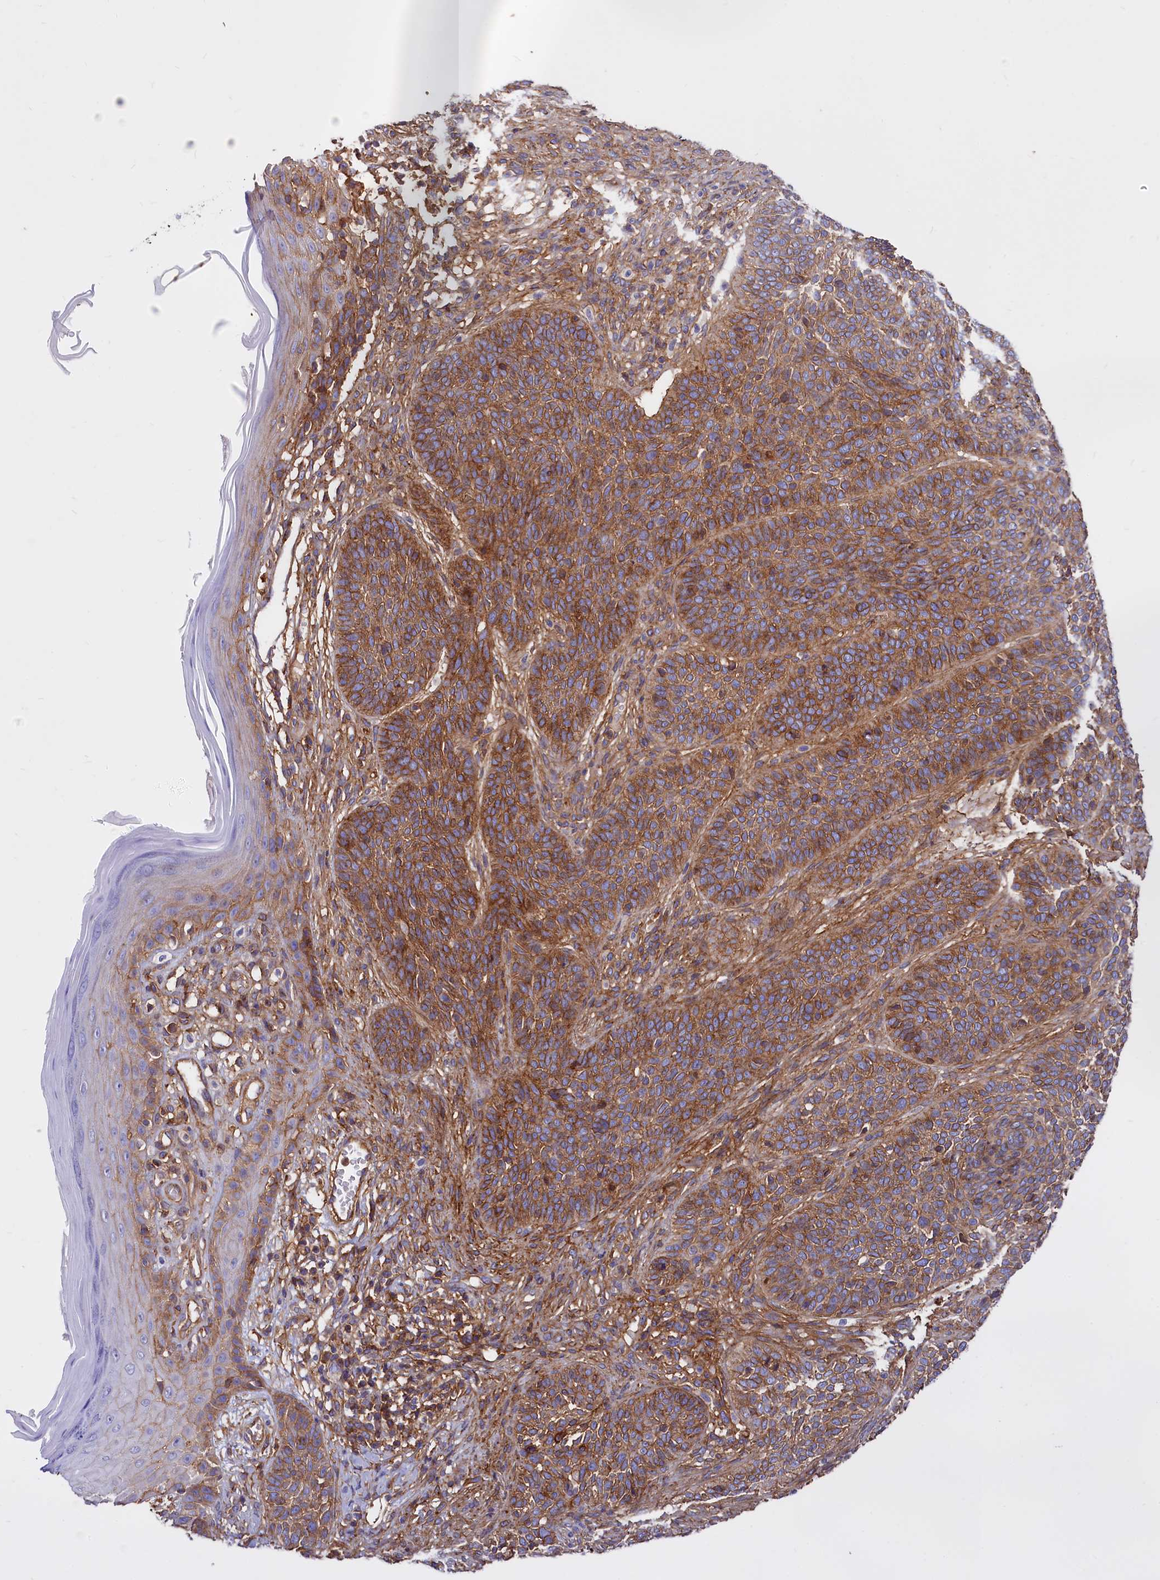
{"staining": {"intensity": "moderate", "quantity": ">75%", "location": "cytoplasmic/membranous"}, "tissue": "skin cancer", "cell_type": "Tumor cells", "image_type": "cancer", "snomed": [{"axis": "morphology", "description": "Basal cell carcinoma"}, {"axis": "topography", "description": "Skin"}], "caption": "Human skin cancer (basal cell carcinoma) stained with a brown dye displays moderate cytoplasmic/membranous positive staining in about >75% of tumor cells.", "gene": "ANO6", "patient": {"sex": "male", "age": 85}}